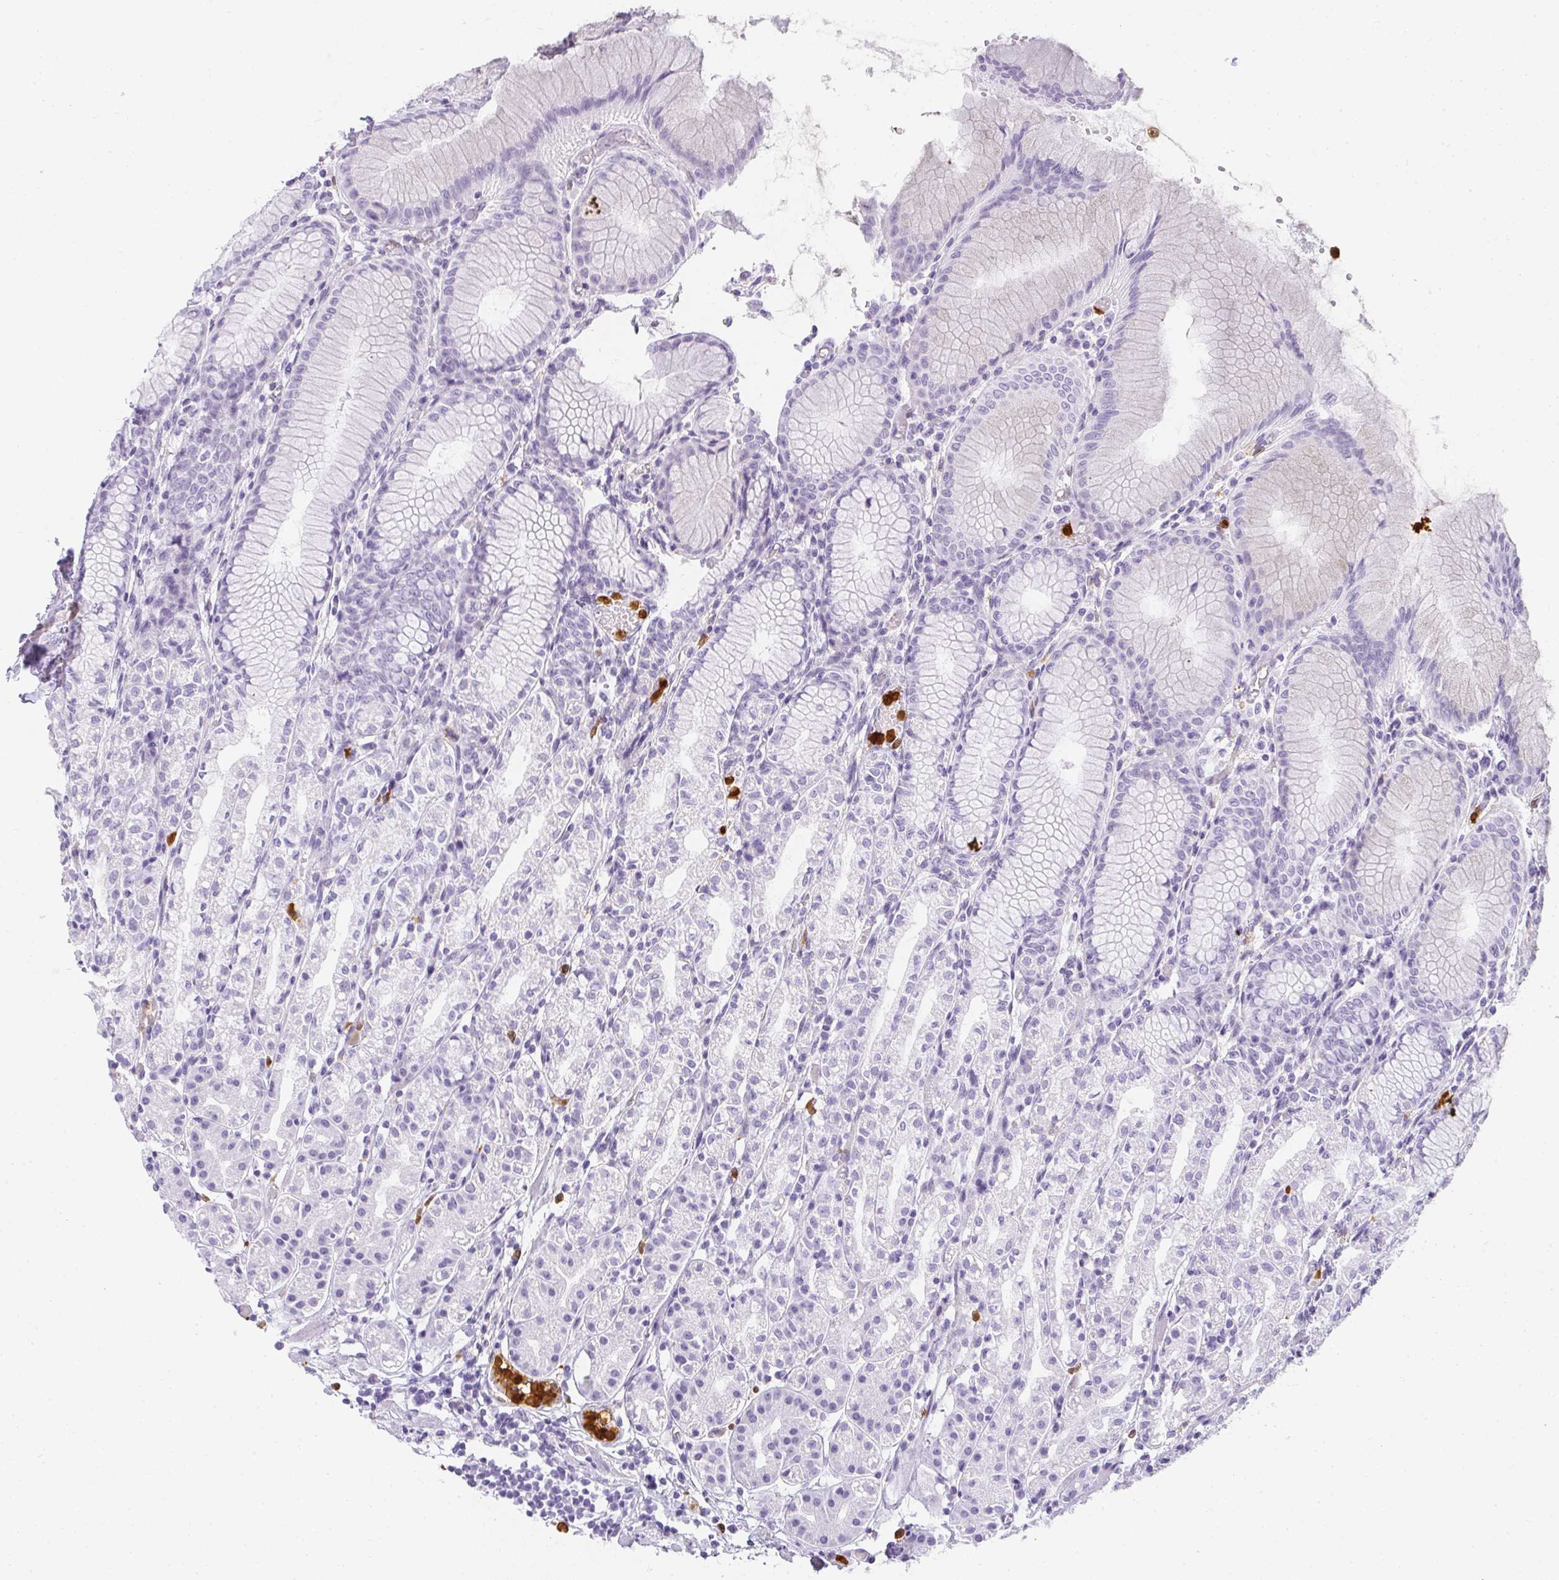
{"staining": {"intensity": "negative", "quantity": "none", "location": "none"}, "tissue": "stomach", "cell_type": "Glandular cells", "image_type": "normal", "snomed": [{"axis": "morphology", "description": "Normal tissue, NOS"}, {"axis": "topography", "description": "Stomach"}], "caption": "The histopathology image reveals no significant staining in glandular cells of stomach.", "gene": "HK3", "patient": {"sex": "female", "age": 57}}